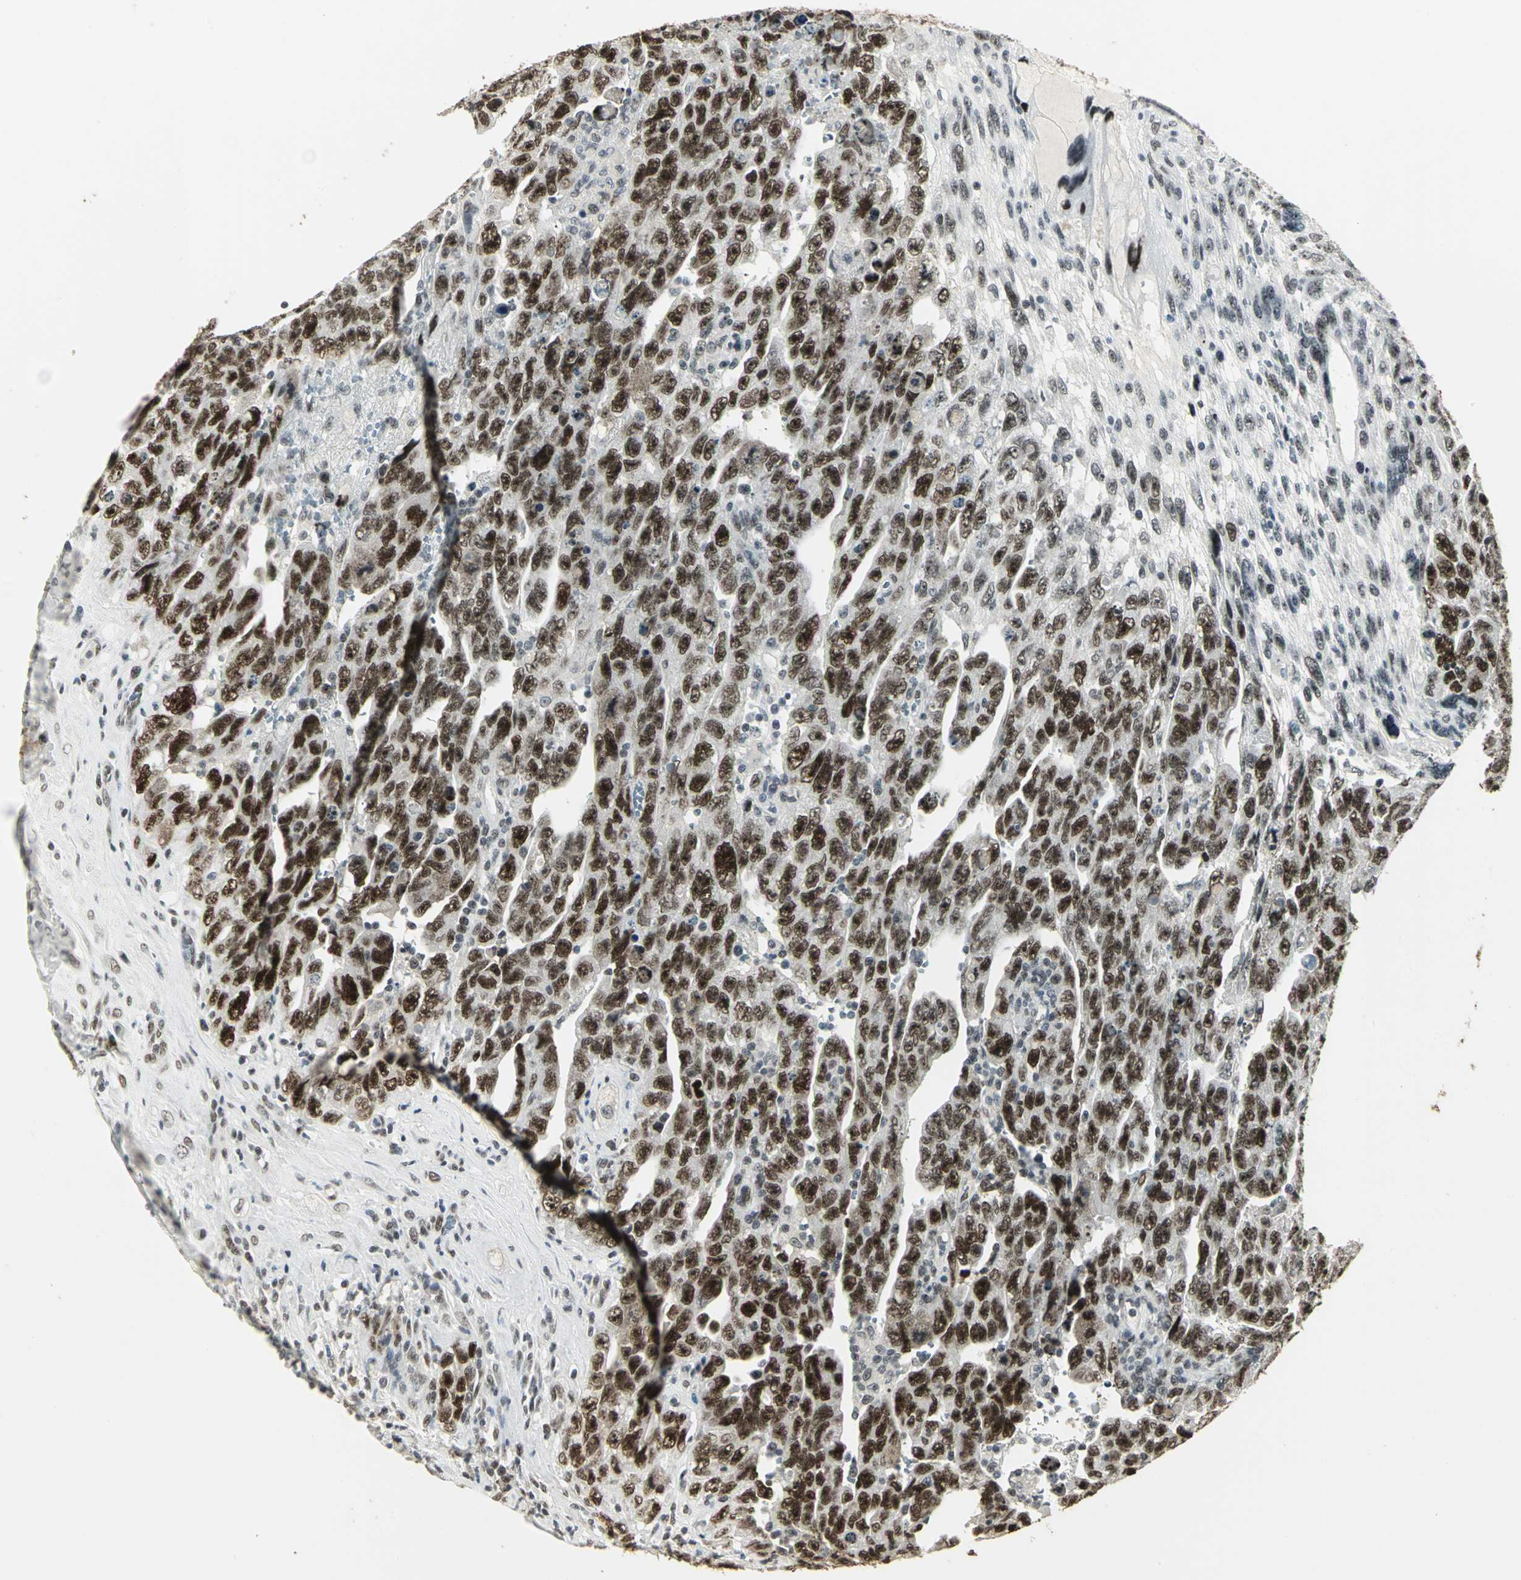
{"staining": {"intensity": "strong", "quantity": ">75%", "location": "nuclear"}, "tissue": "testis cancer", "cell_type": "Tumor cells", "image_type": "cancer", "snomed": [{"axis": "morphology", "description": "Carcinoma, Embryonal, NOS"}, {"axis": "topography", "description": "Testis"}], "caption": "Protein analysis of embryonal carcinoma (testis) tissue displays strong nuclear expression in approximately >75% of tumor cells.", "gene": "CBX3", "patient": {"sex": "male", "age": 28}}